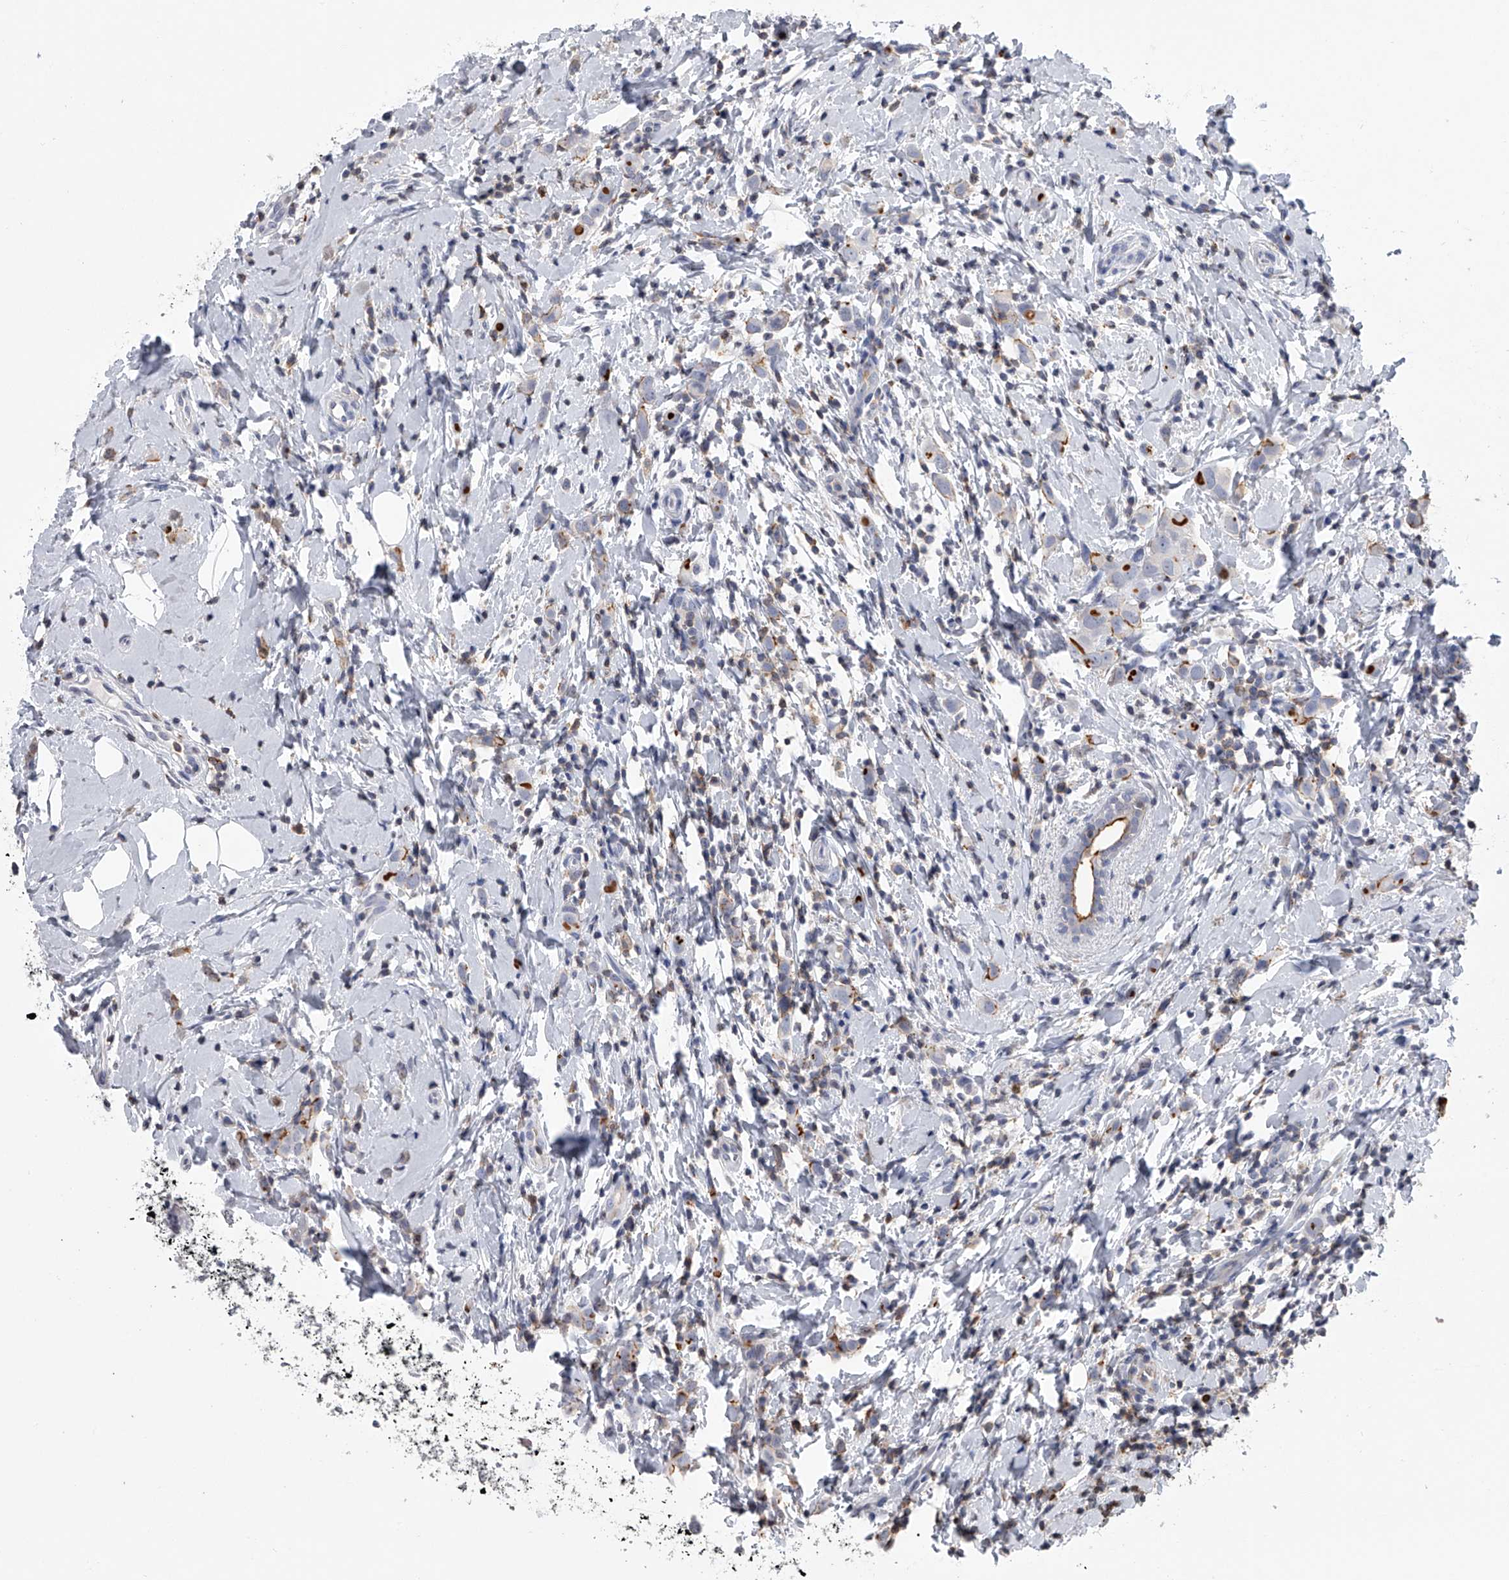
{"staining": {"intensity": "negative", "quantity": "none", "location": "none"}, "tissue": "breast cancer", "cell_type": "Tumor cells", "image_type": "cancer", "snomed": [{"axis": "morphology", "description": "Lobular carcinoma"}, {"axis": "topography", "description": "Breast"}], "caption": "An immunohistochemistry micrograph of breast cancer (lobular carcinoma) is shown. There is no staining in tumor cells of breast cancer (lobular carcinoma).", "gene": "TASP1", "patient": {"sex": "female", "age": 47}}